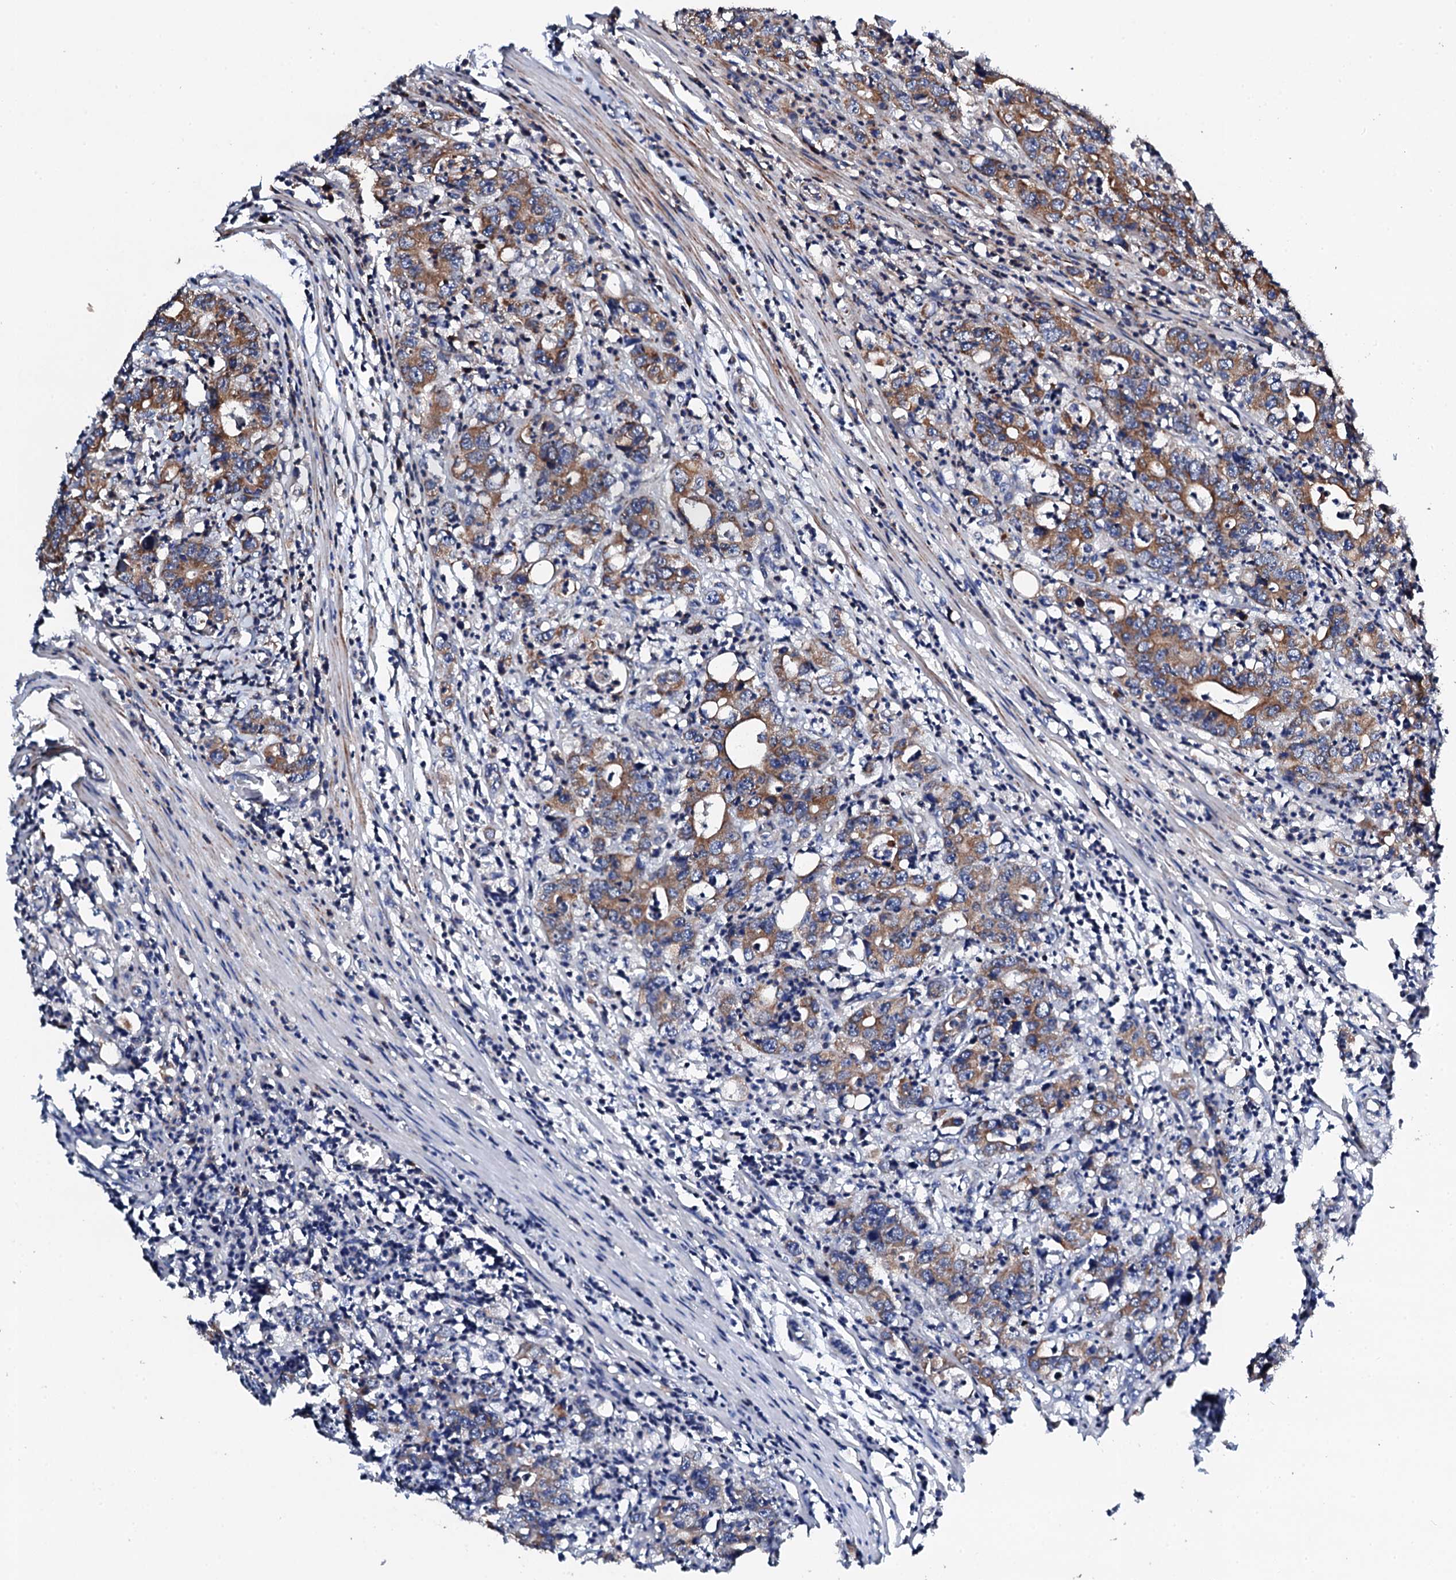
{"staining": {"intensity": "moderate", "quantity": ">75%", "location": "cytoplasmic/membranous"}, "tissue": "colorectal cancer", "cell_type": "Tumor cells", "image_type": "cancer", "snomed": [{"axis": "morphology", "description": "Adenocarcinoma, NOS"}, {"axis": "topography", "description": "Colon"}], "caption": "DAB immunohistochemical staining of colorectal adenocarcinoma reveals moderate cytoplasmic/membranous protein staining in about >75% of tumor cells.", "gene": "COG4", "patient": {"sex": "female", "age": 75}}